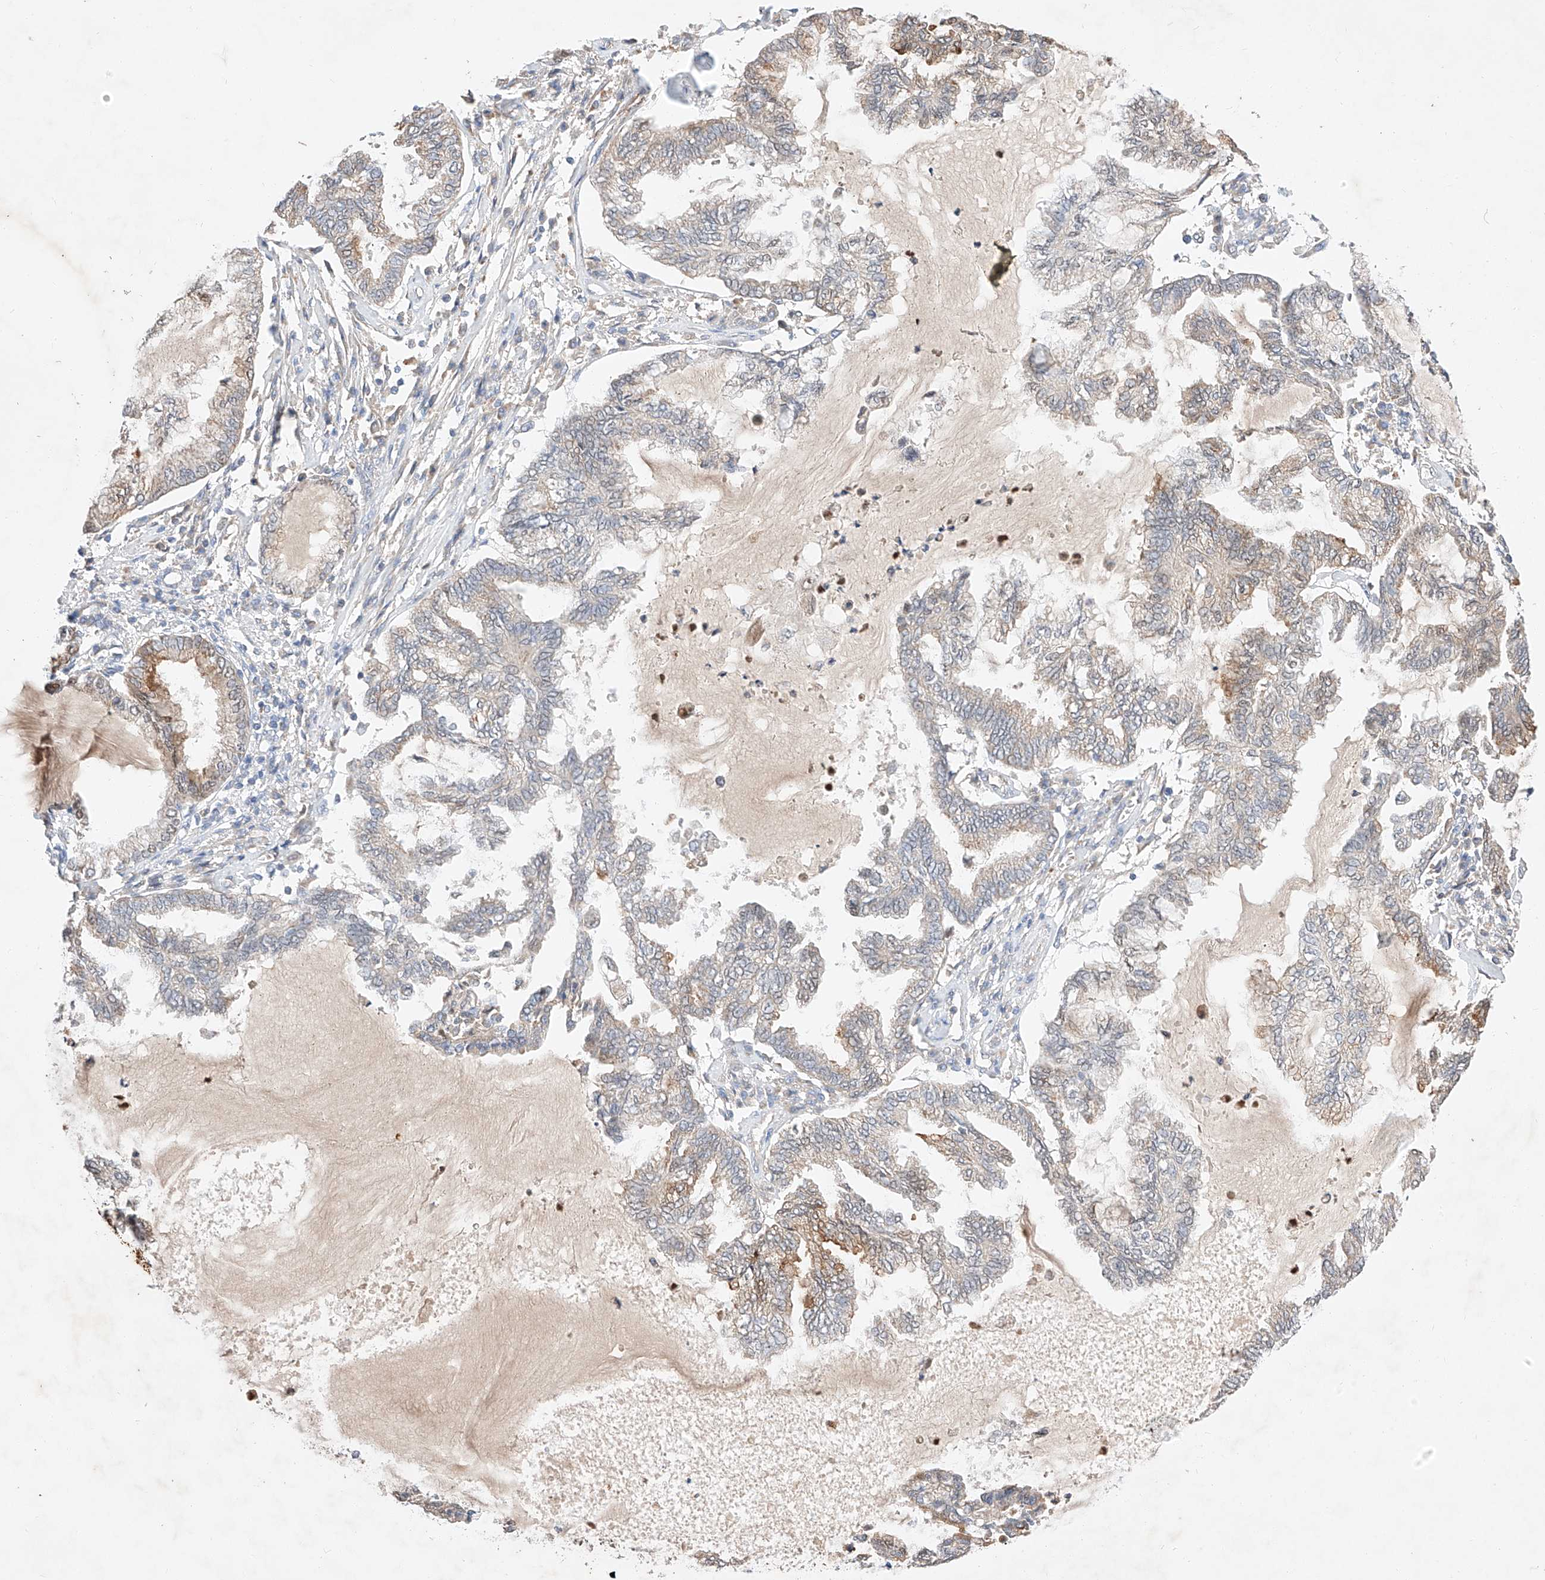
{"staining": {"intensity": "moderate", "quantity": "<25%", "location": "cytoplasmic/membranous"}, "tissue": "endometrial cancer", "cell_type": "Tumor cells", "image_type": "cancer", "snomed": [{"axis": "morphology", "description": "Adenocarcinoma, NOS"}, {"axis": "topography", "description": "Endometrium"}], "caption": "Endometrial adenocarcinoma stained with a protein marker demonstrates moderate staining in tumor cells.", "gene": "C6orf118", "patient": {"sex": "female", "age": 86}}